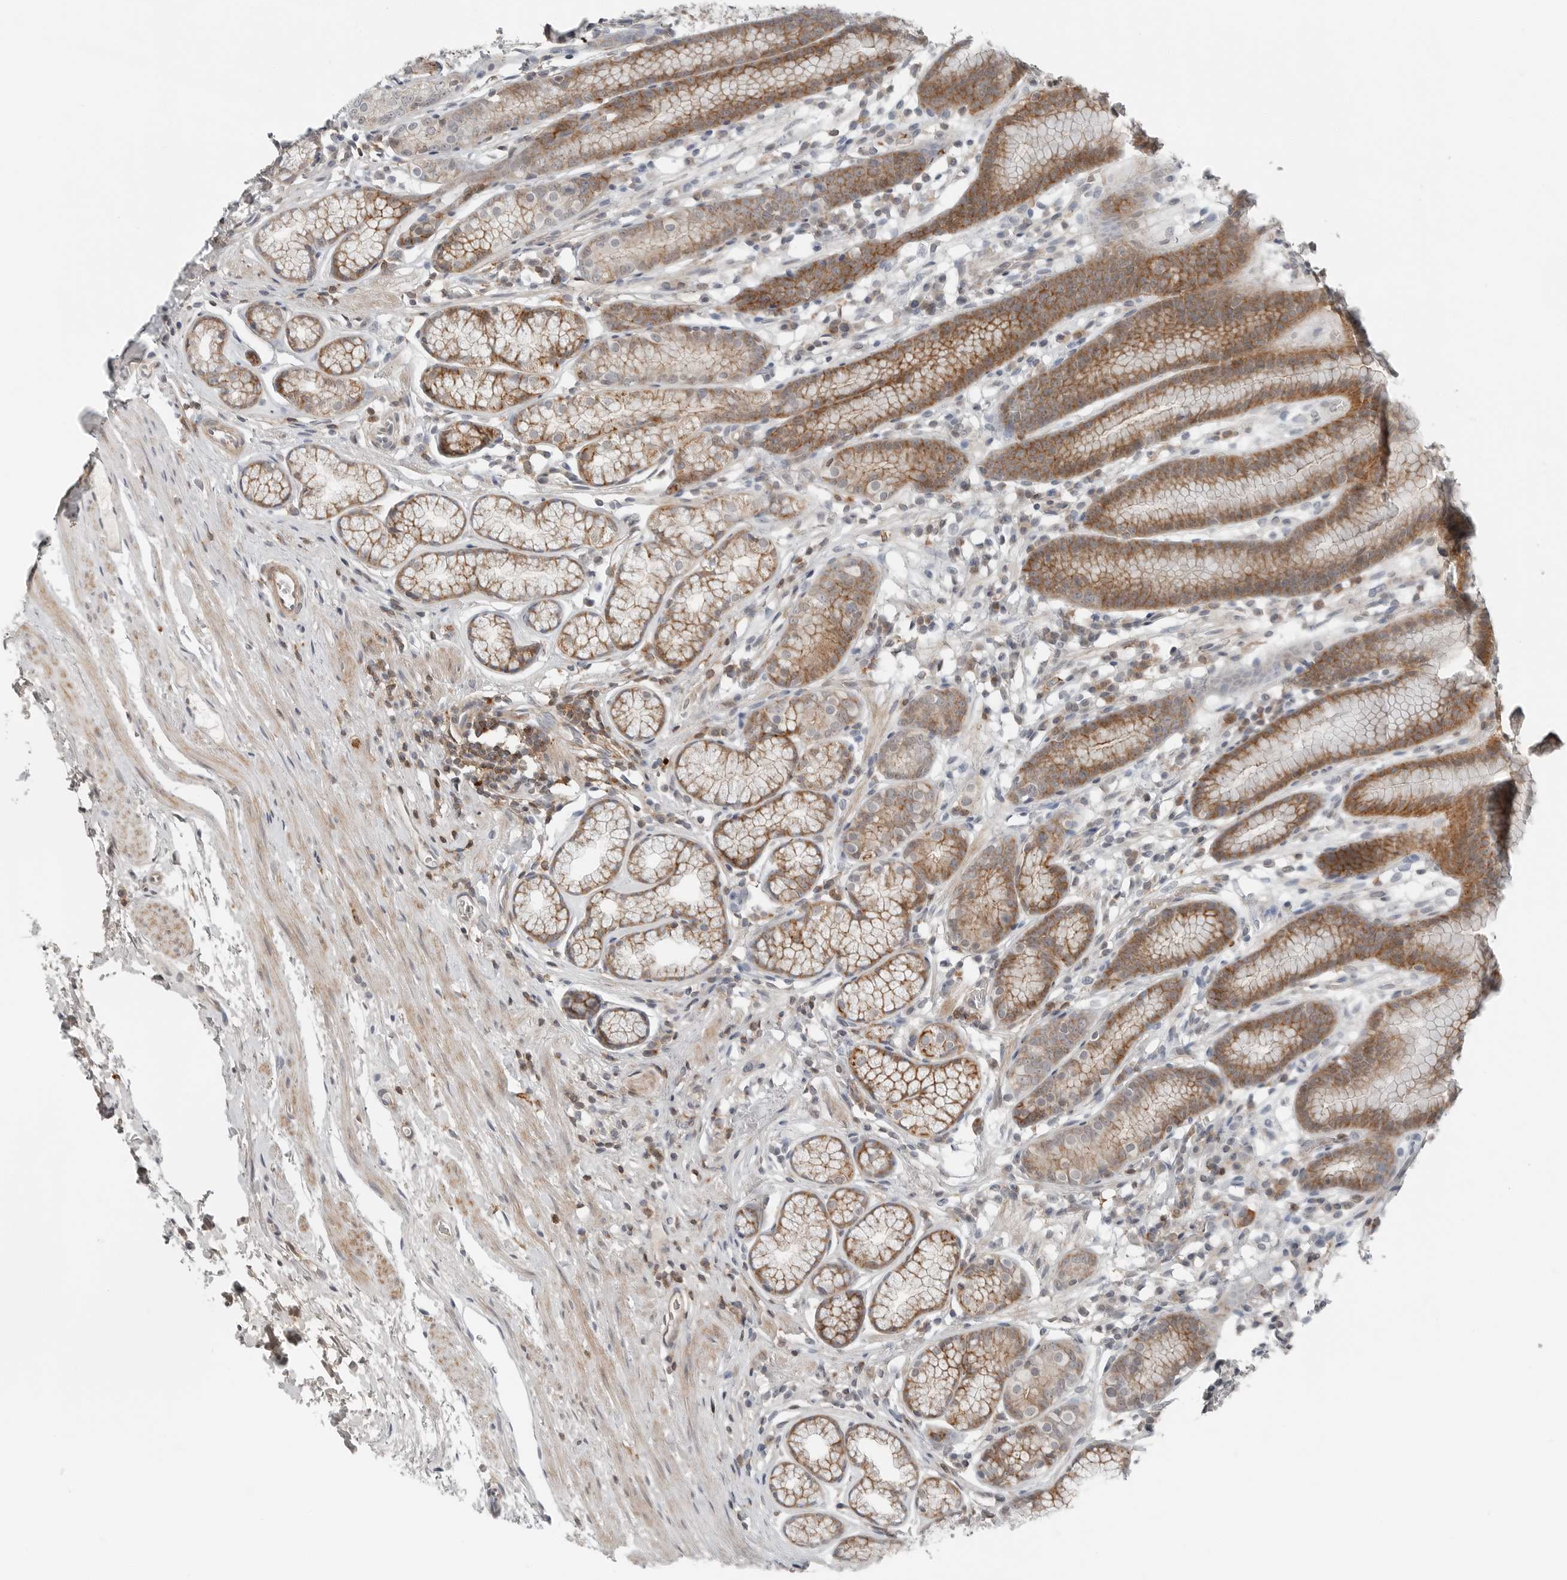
{"staining": {"intensity": "moderate", "quantity": ">75%", "location": "cytoplasmic/membranous"}, "tissue": "stomach", "cell_type": "Glandular cells", "image_type": "normal", "snomed": [{"axis": "morphology", "description": "Normal tissue, NOS"}, {"axis": "topography", "description": "Stomach"}], "caption": "This micrograph shows IHC staining of normal human stomach, with medium moderate cytoplasmic/membranous staining in about >75% of glandular cells.", "gene": "LEFTY2", "patient": {"sex": "male", "age": 42}}